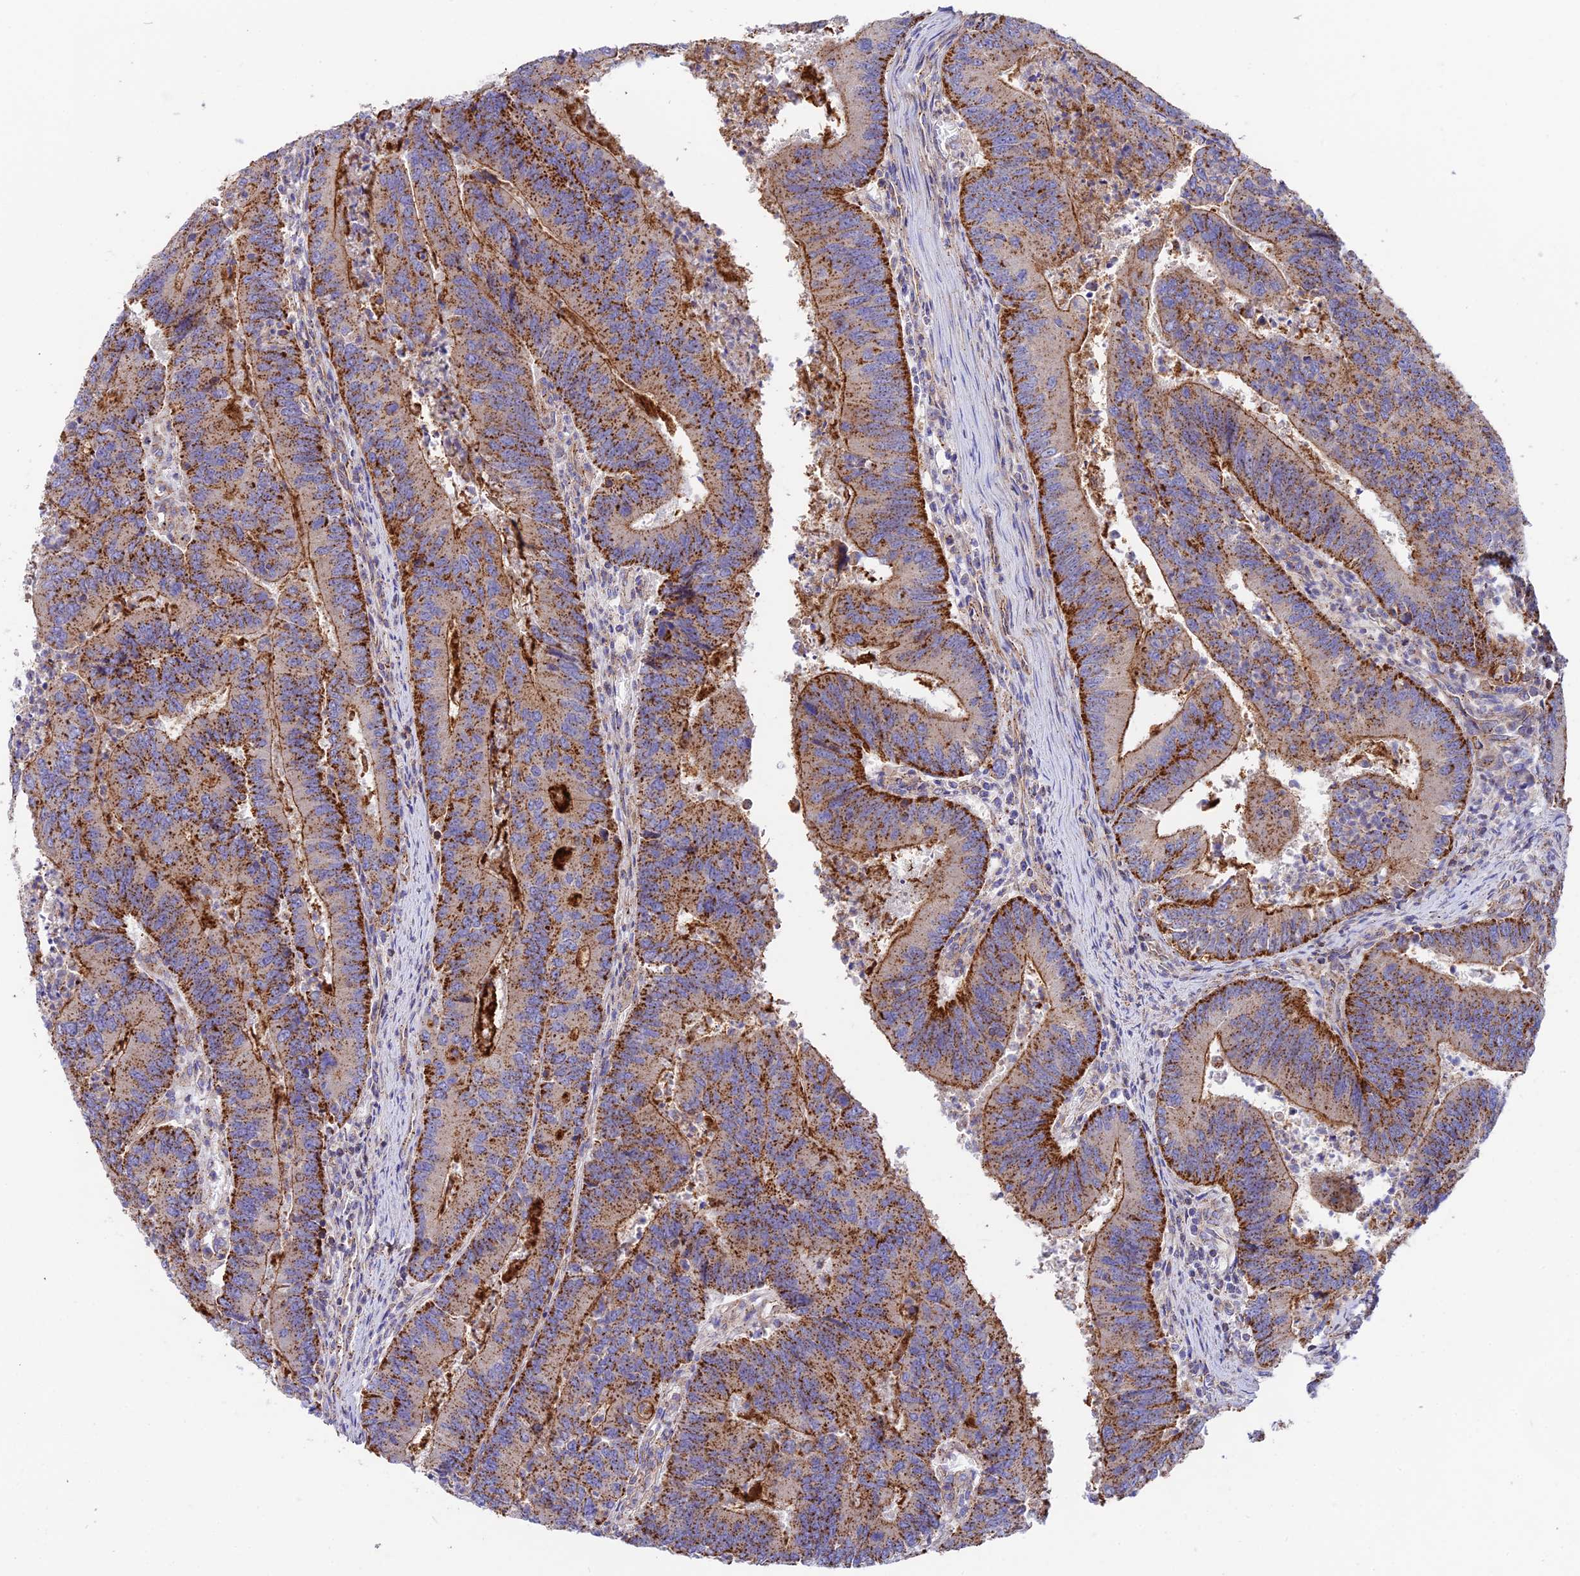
{"staining": {"intensity": "strong", "quantity": ">75%", "location": "cytoplasmic/membranous"}, "tissue": "colorectal cancer", "cell_type": "Tumor cells", "image_type": "cancer", "snomed": [{"axis": "morphology", "description": "Adenocarcinoma, NOS"}, {"axis": "topography", "description": "Colon"}], "caption": "IHC staining of colorectal adenocarcinoma, which displays high levels of strong cytoplasmic/membranous positivity in approximately >75% of tumor cells indicating strong cytoplasmic/membranous protein staining. The staining was performed using DAB (brown) for protein detection and nuclei were counterstained in hematoxylin (blue).", "gene": "QRFP", "patient": {"sex": "female", "age": 67}}